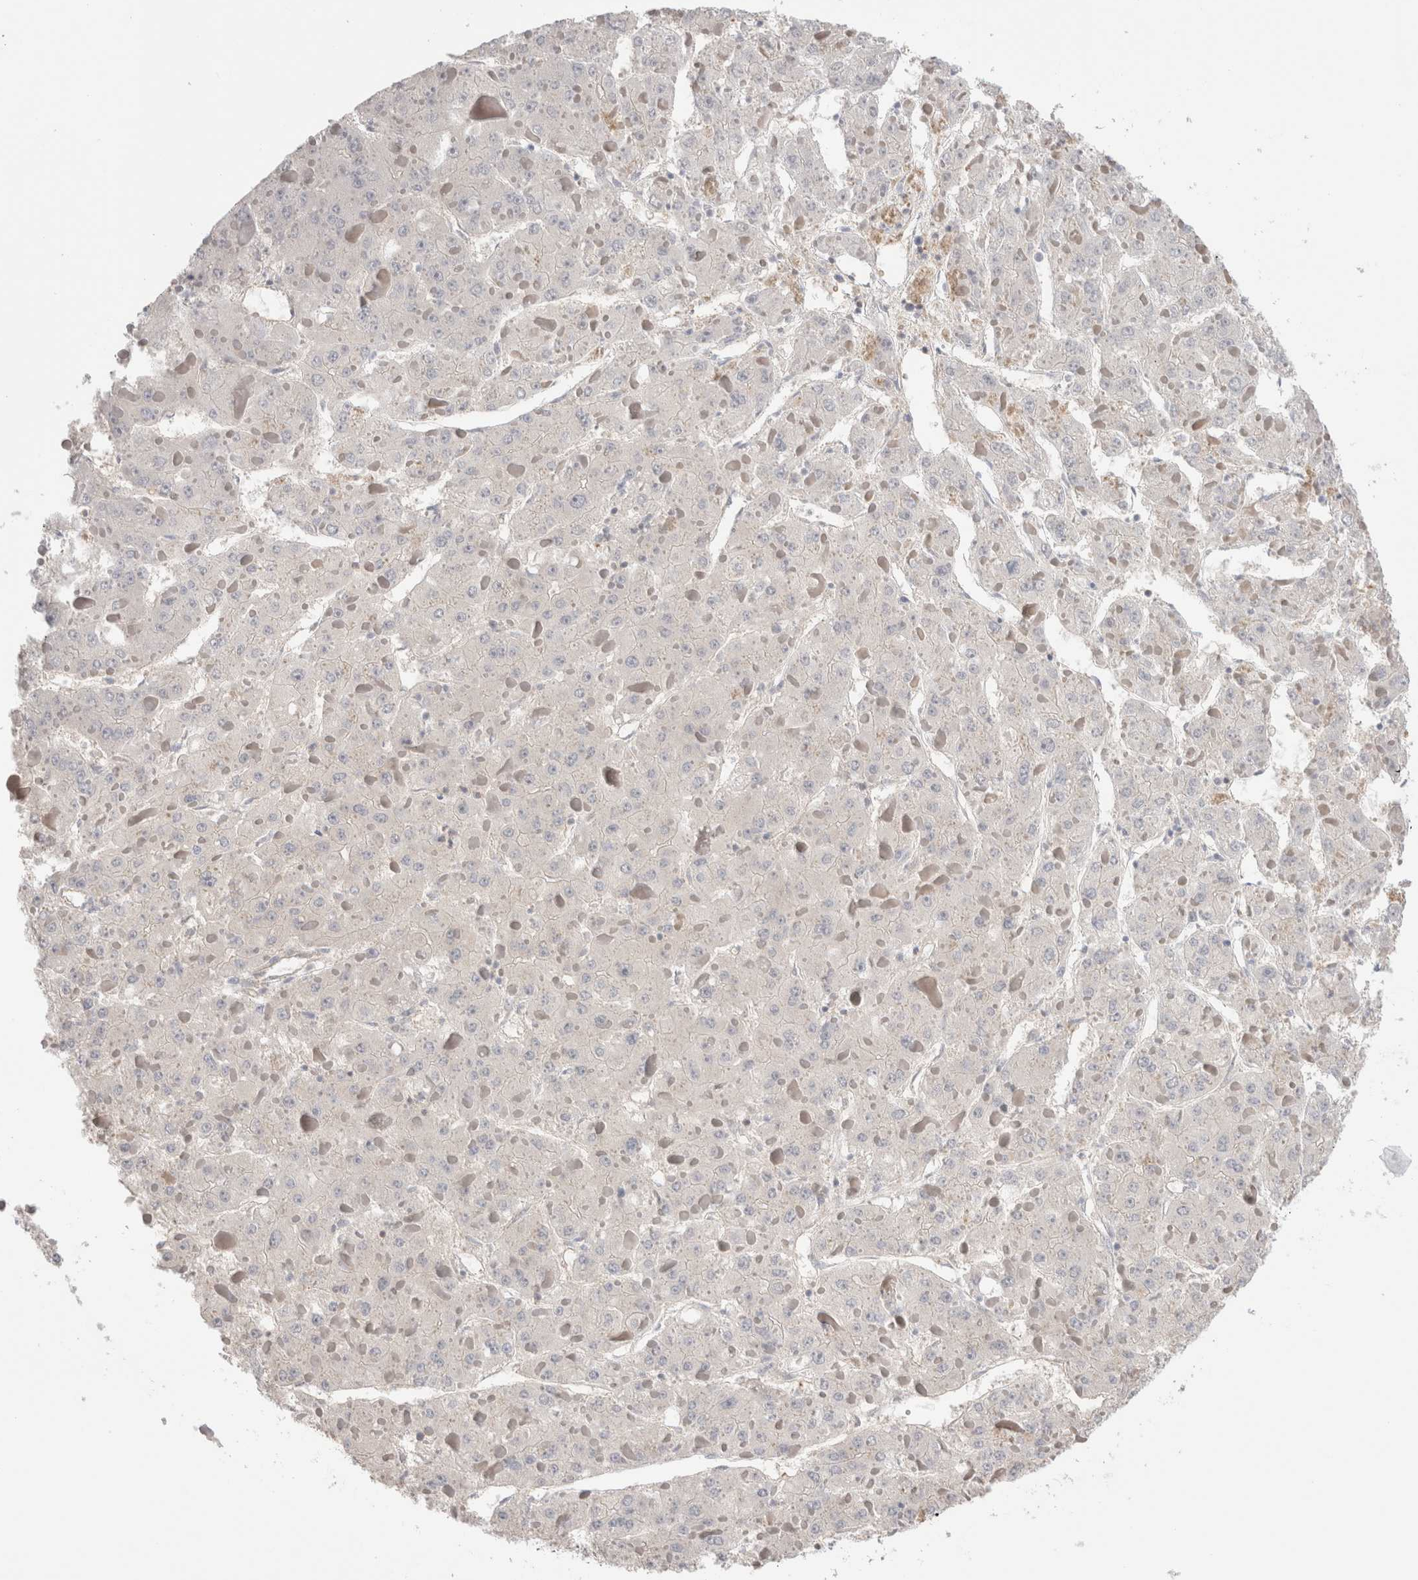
{"staining": {"intensity": "negative", "quantity": "none", "location": "none"}, "tissue": "liver cancer", "cell_type": "Tumor cells", "image_type": "cancer", "snomed": [{"axis": "morphology", "description": "Carcinoma, Hepatocellular, NOS"}, {"axis": "topography", "description": "Liver"}], "caption": "A histopathology image of human liver hepatocellular carcinoma is negative for staining in tumor cells. The staining is performed using DAB brown chromogen with nuclei counter-stained in using hematoxylin.", "gene": "CAPN2", "patient": {"sex": "female", "age": 73}}